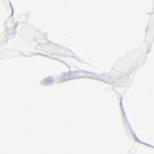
{"staining": {"intensity": "negative", "quantity": "none", "location": "none"}, "tissue": "adipose tissue", "cell_type": "Adipocytes", "image_type": "normal", "snomed": [{"axis": "morphology", "description": "Normal tissue, NOS"}, {"axis": "morphology", "description": "Duct carcinoma"}, {"axis": "topography", "description": "Breast"}, {"axis": "topography", "description": "Adipose tissue"}], "caption": "DAB (3,3'-diaminobenzidine) immunohistochemical staining of benign human adipose tissue reveals no significant expression in adipocytes.", "gene": "CD69", "patient": {"sex": "female", "age": 37}}